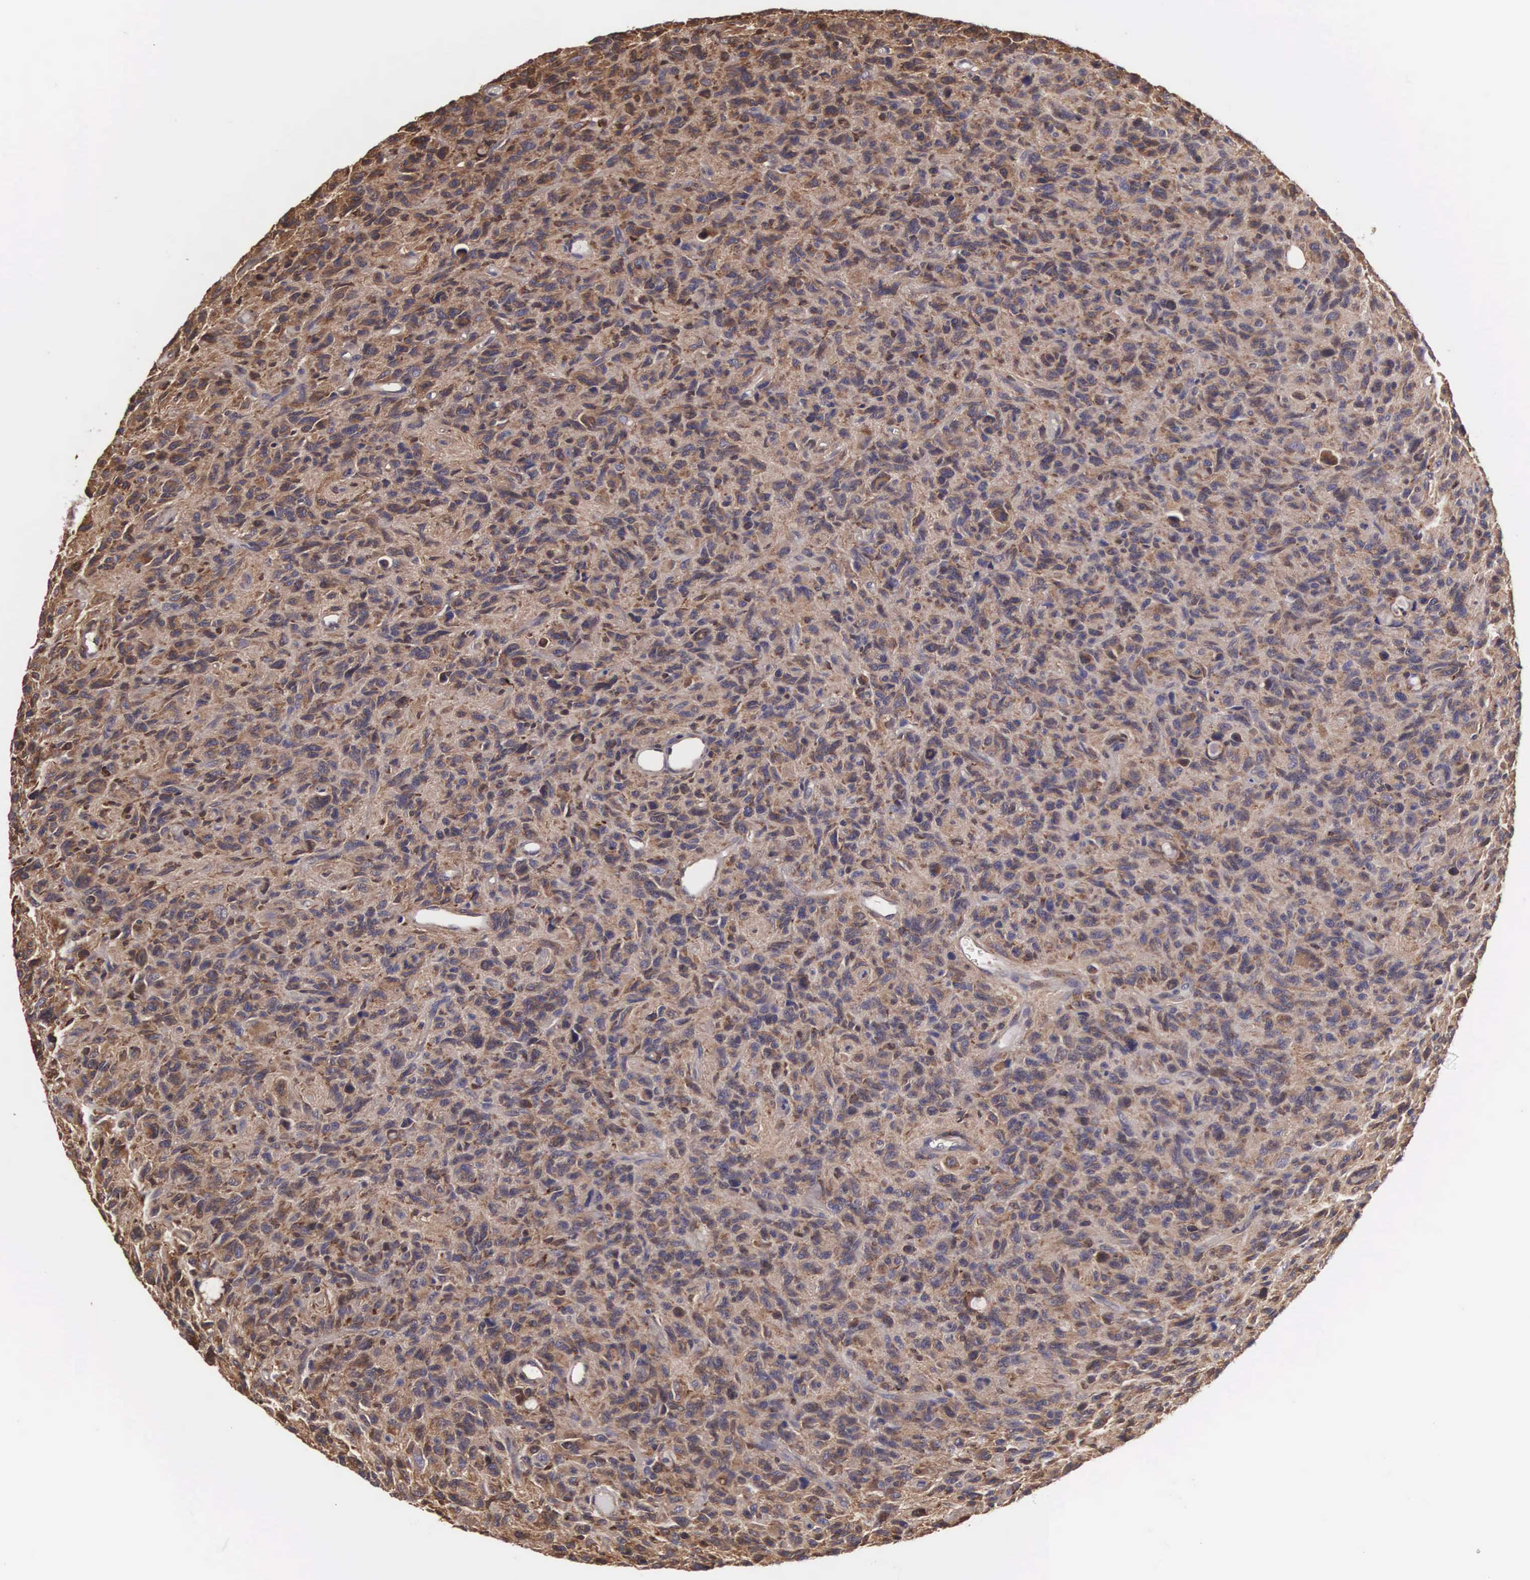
{"staining": {"intensity": "moderate", "quantity": ">75%", "location": "cytoplasmic/membranous"}, "tissue": "glioma", "cell_type": "Tumor cells", "image_type": "cancer", "snomed": [{"axis": "morphology", "description": "Glioma, malignant, High grade"}, {"axis": "topography", "description": "Brain"}], "caption": "A high-resolution photomicrograph shows immunohistochemistry (IHC) staining of malignant glioma (high-grade), which shows moderate cytoplasmic/membranous staining in about >75% of tumor cells. The staining was performed using DAB (3,3'-diaminobenzidine), with brown indicating positive protein expression. Nuclei are stained blue with hematoxylin.", "gene": "DHRS1", "patient": {"sex": "female", "age": 60}}